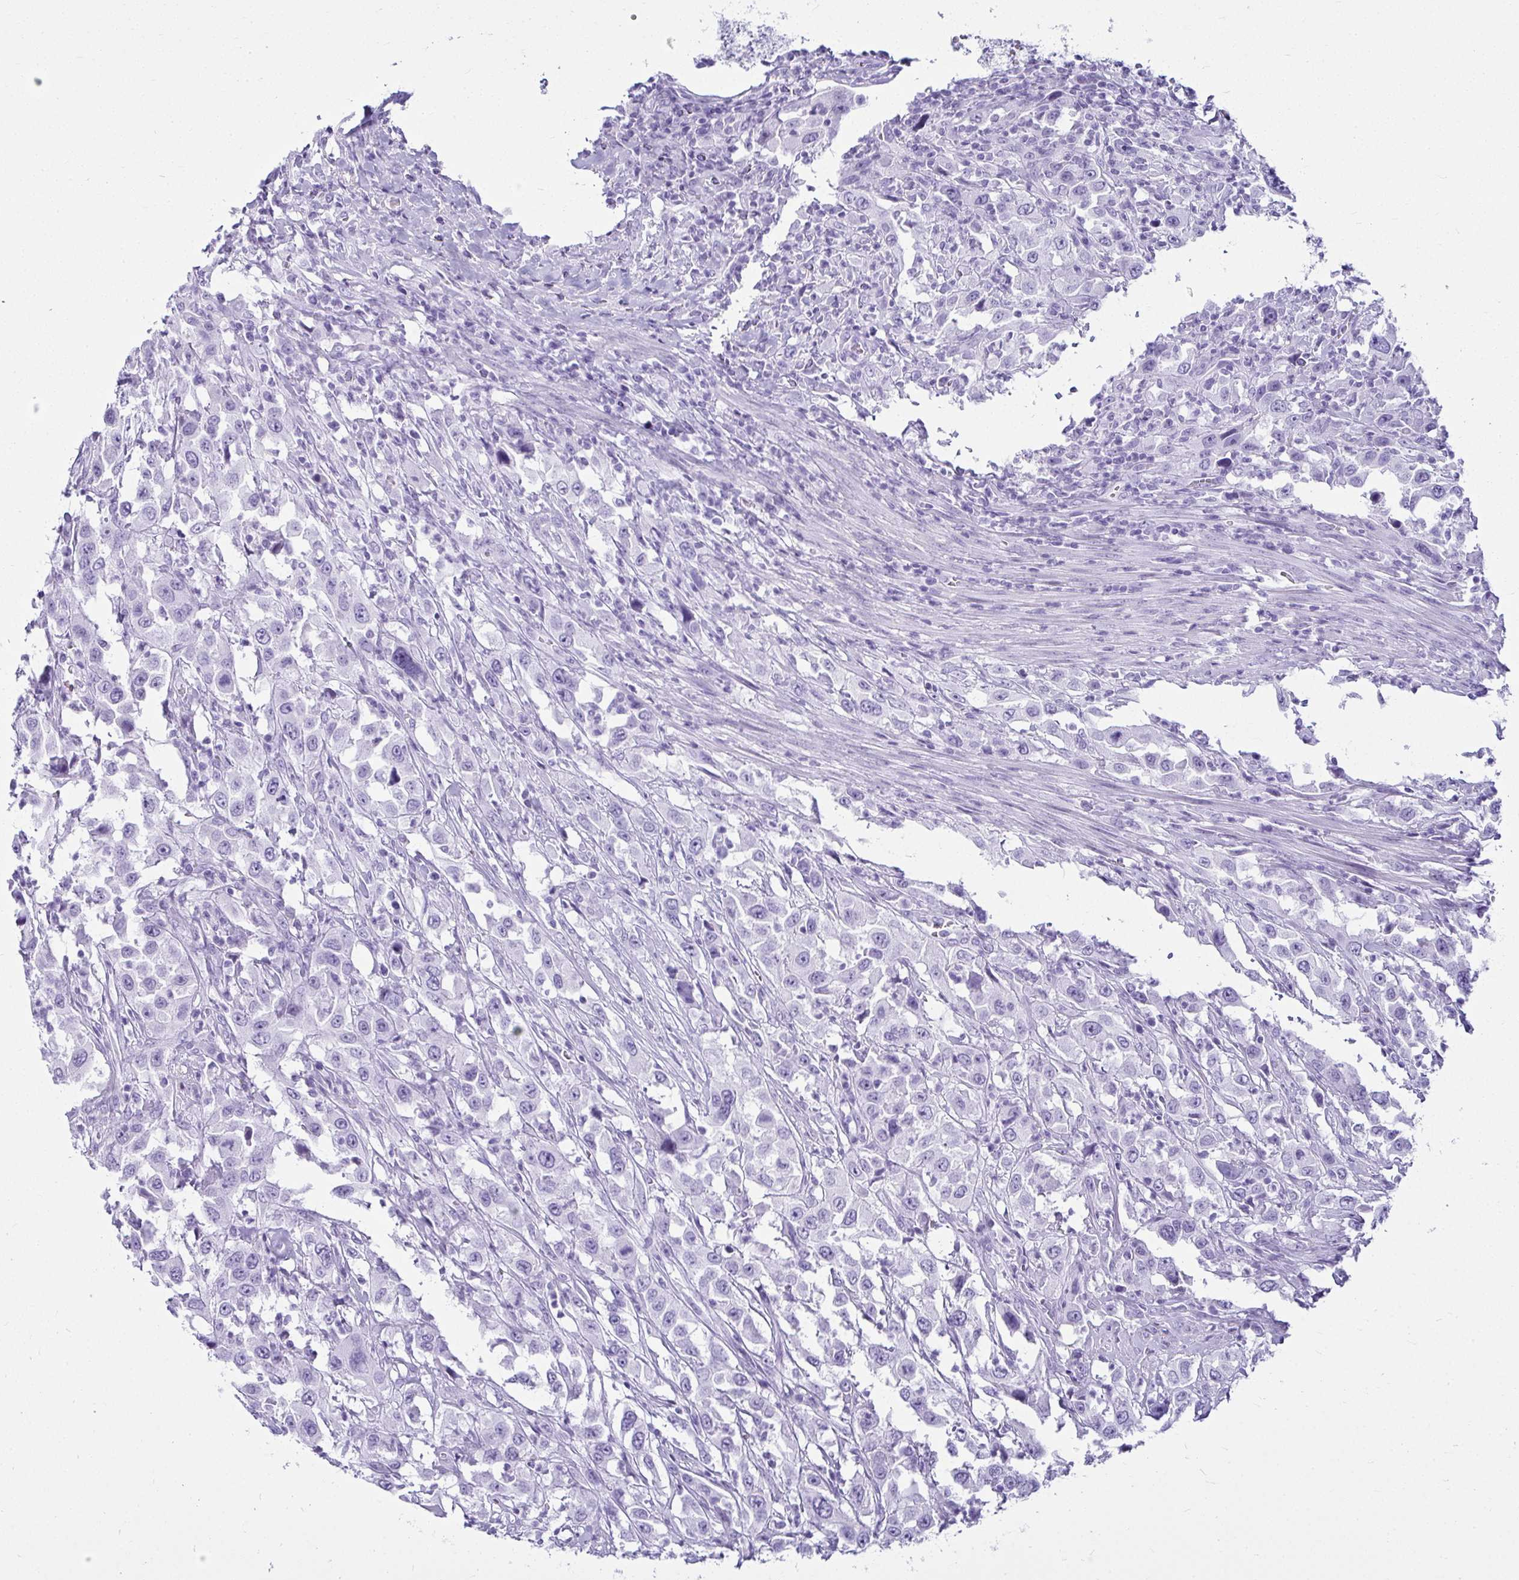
{"staining": {"intensity": "negative", "quantity": "none", "location": "none"}, "tissue": "urothelial cancer", "cell_type": "Tumor cells", "image_type": "cancer", "snomed": [{"axis": "morphology", "description": "Urothelial carcinoma, High grade"}, {"axis": "topography", "description": "Urinary bladder"}], "caption": "Protein analysis of high-grade urothelial carcinoma shows no significant positivity in tumor cells.", "gene": "CLGN", "patient": {"sex": "male", "age": 61}}